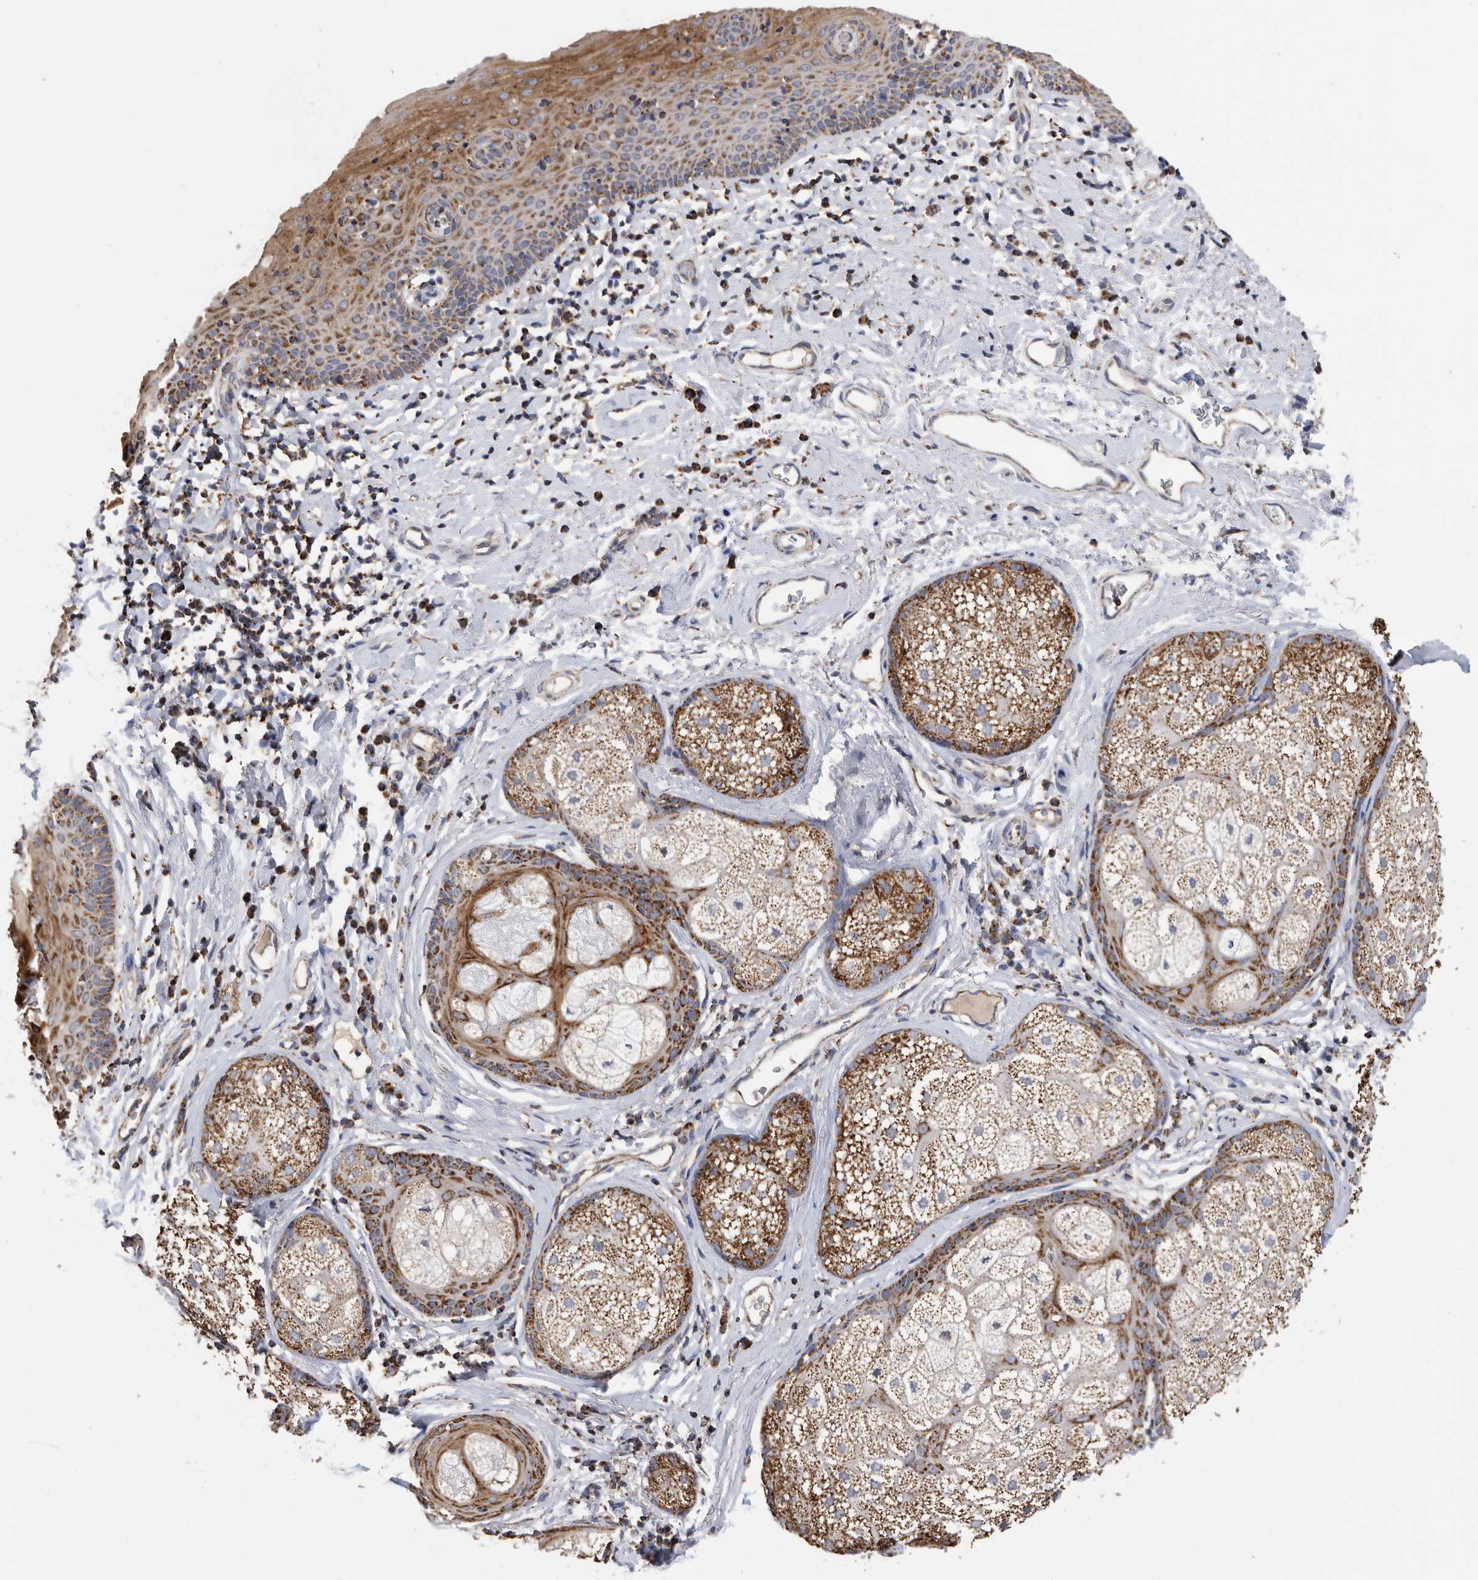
{"staining": {"intensity": "strong", "quantity": ">75%", "location": "cytoplasmic/membranous"}, "tissue": "skin", "cell_type": "Epidermal cells", "image_type": "normal", "snomed": [{"axis": "morphology", "description": "Normal tissue, NOS"}, {"axis": "topography", "description": "Vulva"}], "caption": "DAB immunohistochemical staining of benign skin exhibits strong cytoplasmic/membranous protein staining in approximately >75% of epidermal cells. Immunohistochemistry (ihc) stains the protein of interest in brown and the nuclei are stained blue.", "gene": "WFDC1", "patient": {"sex": "female", "age": 66}}